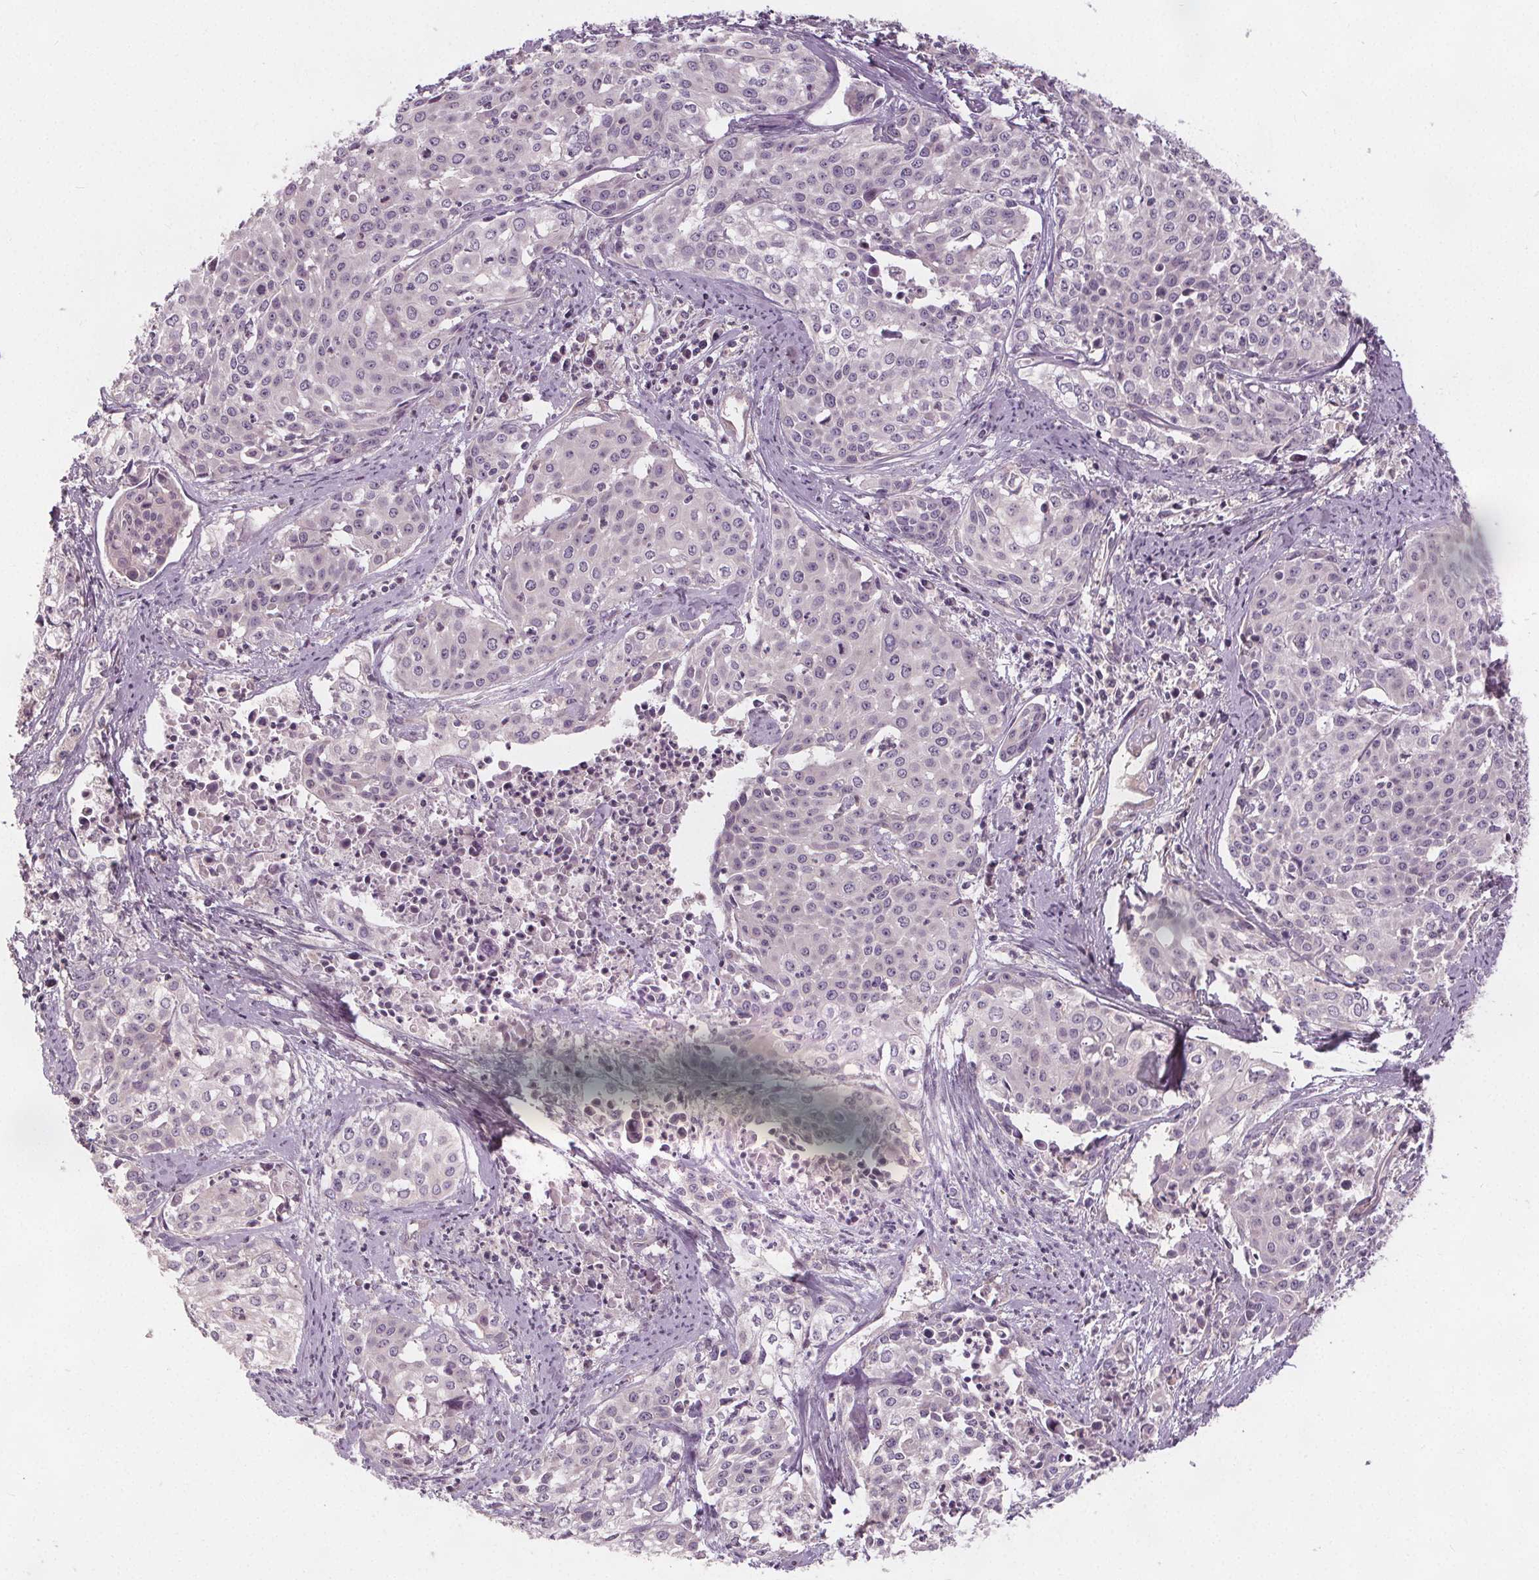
{"staining": {"intensity": "negative", "quantity": "none", "location": "none"}, "tissue": "cervical cancer", "cell_type": "Tumor cells", "image_type": "cancer", "snomed": [{"axis": "morphology", "description": "Squamous cell carcinoma, NOS"}, {"axis": "topography", "description": "Cervix"}], "caption": "This histopathology image is of cervical cancer (squamous cell carcinoma) stained with immunohistochemistry (IHC) to label a protein in brown with the nuclei are counter-stained blue. There is no staining in tumor cells. Nuclei are stained in blue.", "gene": "VNN1", "patient": {"sex": "female", "age": 39}}